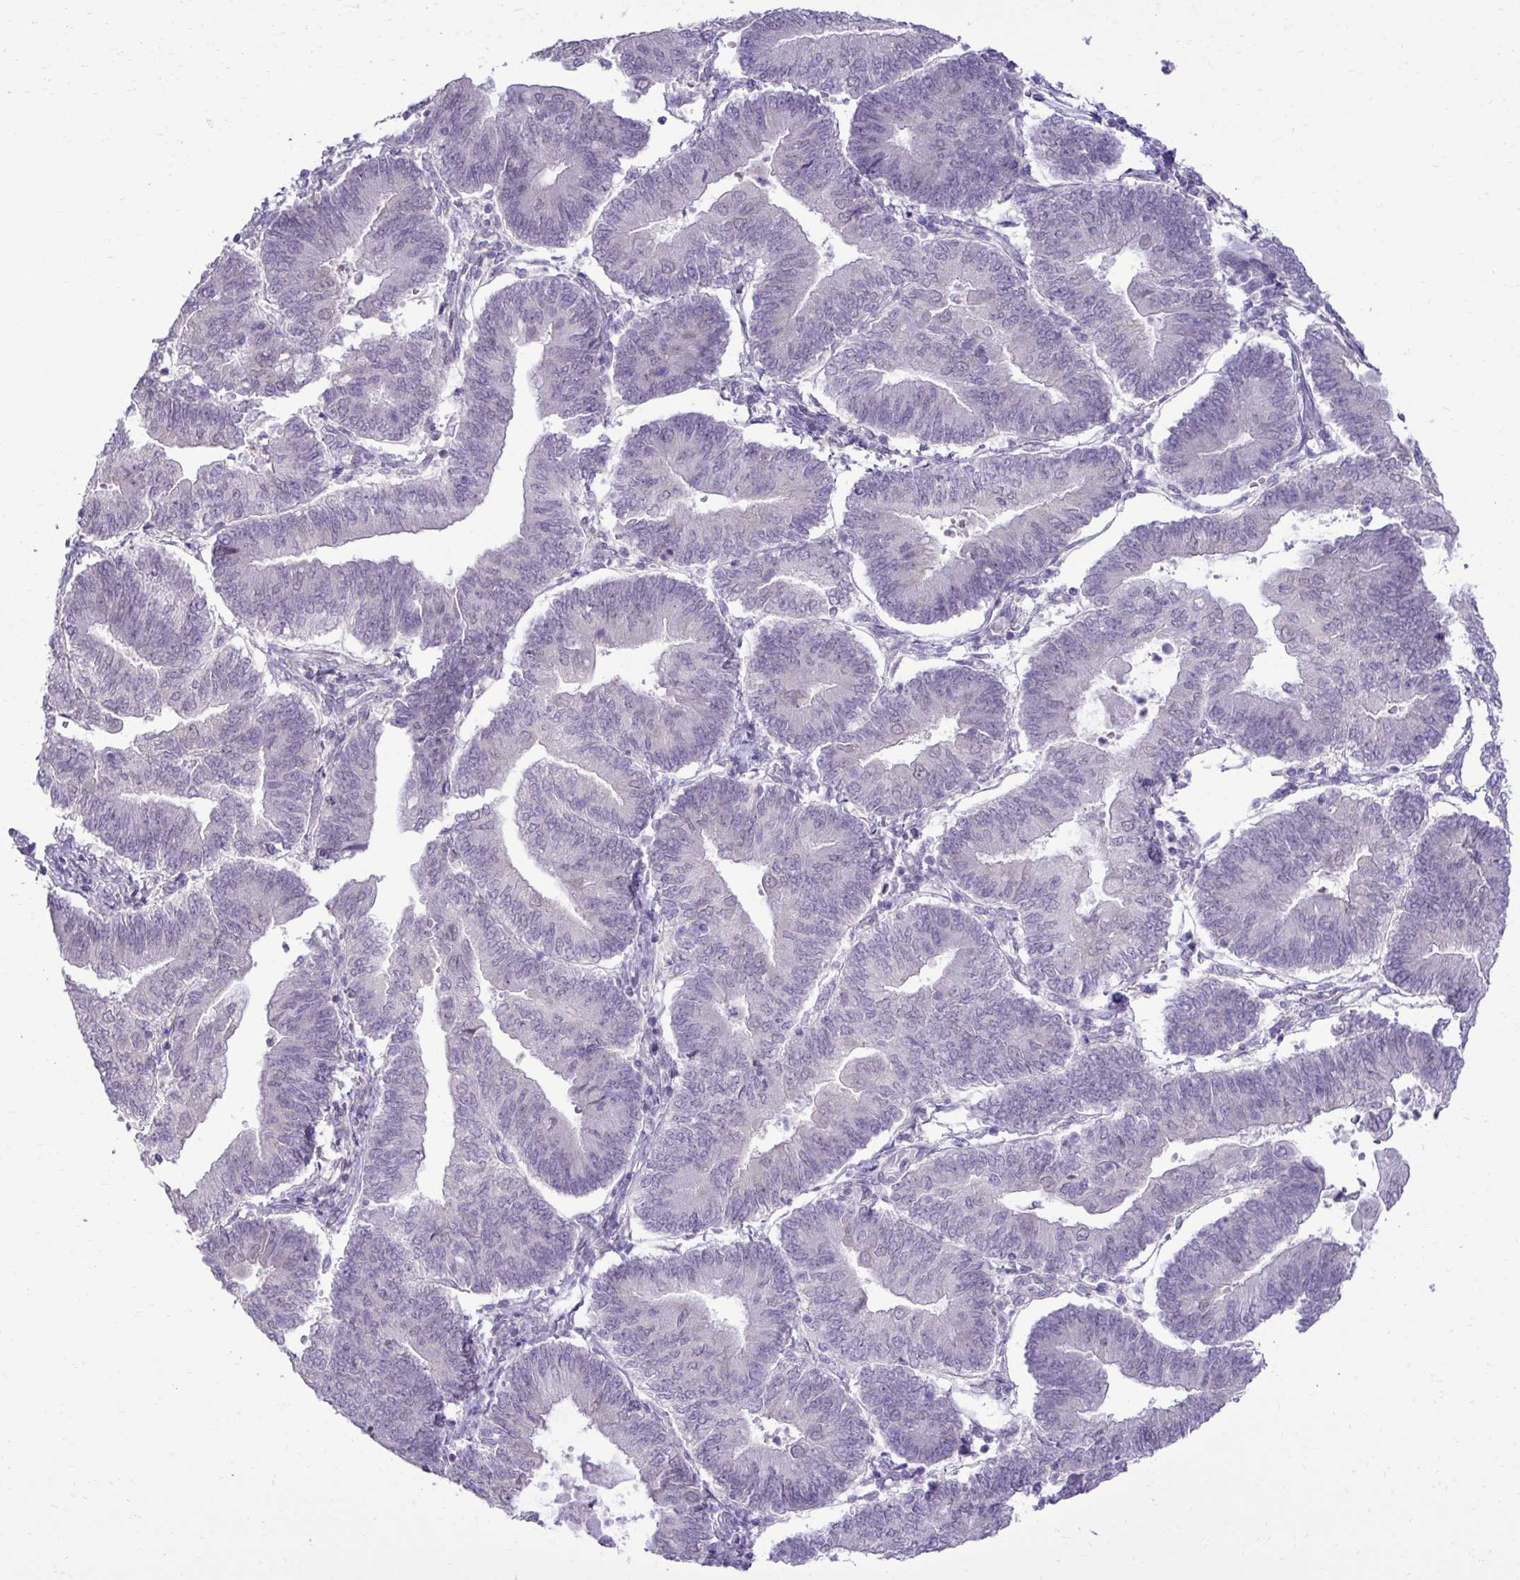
{"staining": {"intensity": "negative", "quantity": "none", "location": "none"}, "tissue": "endometrial cancer", "cell_type": "Tumor cells", "image_type": "cancer", "snomed": [{"axis": "morphology", "description": "Adenocarcinoma, NOS"}, {"axis": "topography", "description": "Endometrium"}], "caption": "Tumor cells show no significant protein expression in adenocarcinoma (endometrial).", "gene": "SLC30A3", "patient": {"sex": "female", "age": 65}}